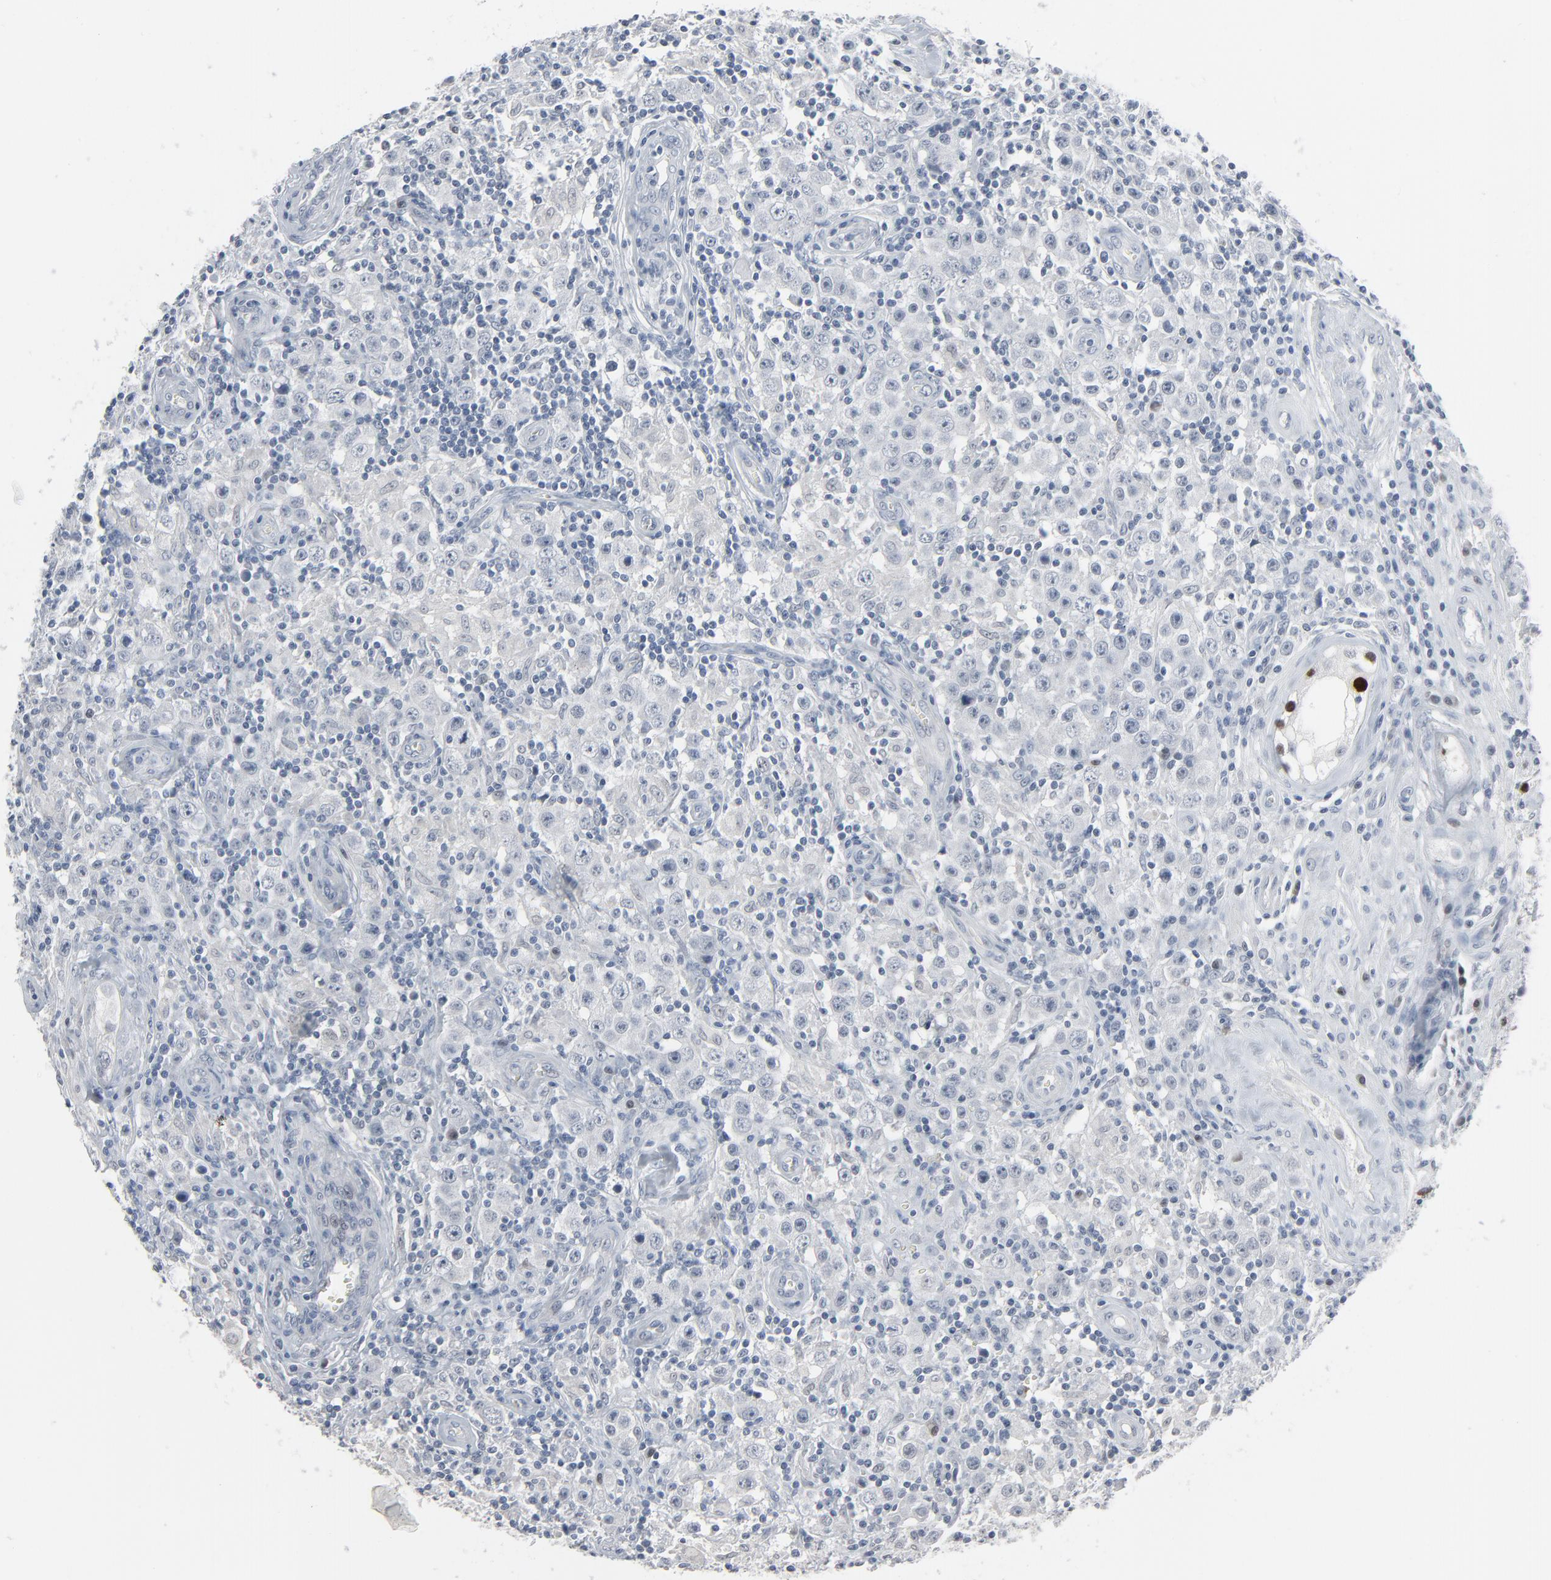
{"staining": {"intensity": "strong", "quantity": "25%-75%", "location": "nuclear"}, "tissue": "testis cancer", "cell_type": "Tumor cells", "image_type": "cancer", "snomed": [{"axis": "morphology", "description": "Seminoma, NOS"}, {"axis": "topography", "description": "Testis"}], "caption": "Seminoma (testis) was stained to show a protein in brown. There is high levels of strong nuclear expression in about 25%-75% of tumor cells. Using DAB (3,3'-diaminobenzidine) (brown) and hematoxylin (blue) stains, captured at high magnification using brightfield microscopy.", "gene": "SAGE1", "patient": {"sex": "male", "age": 32}}